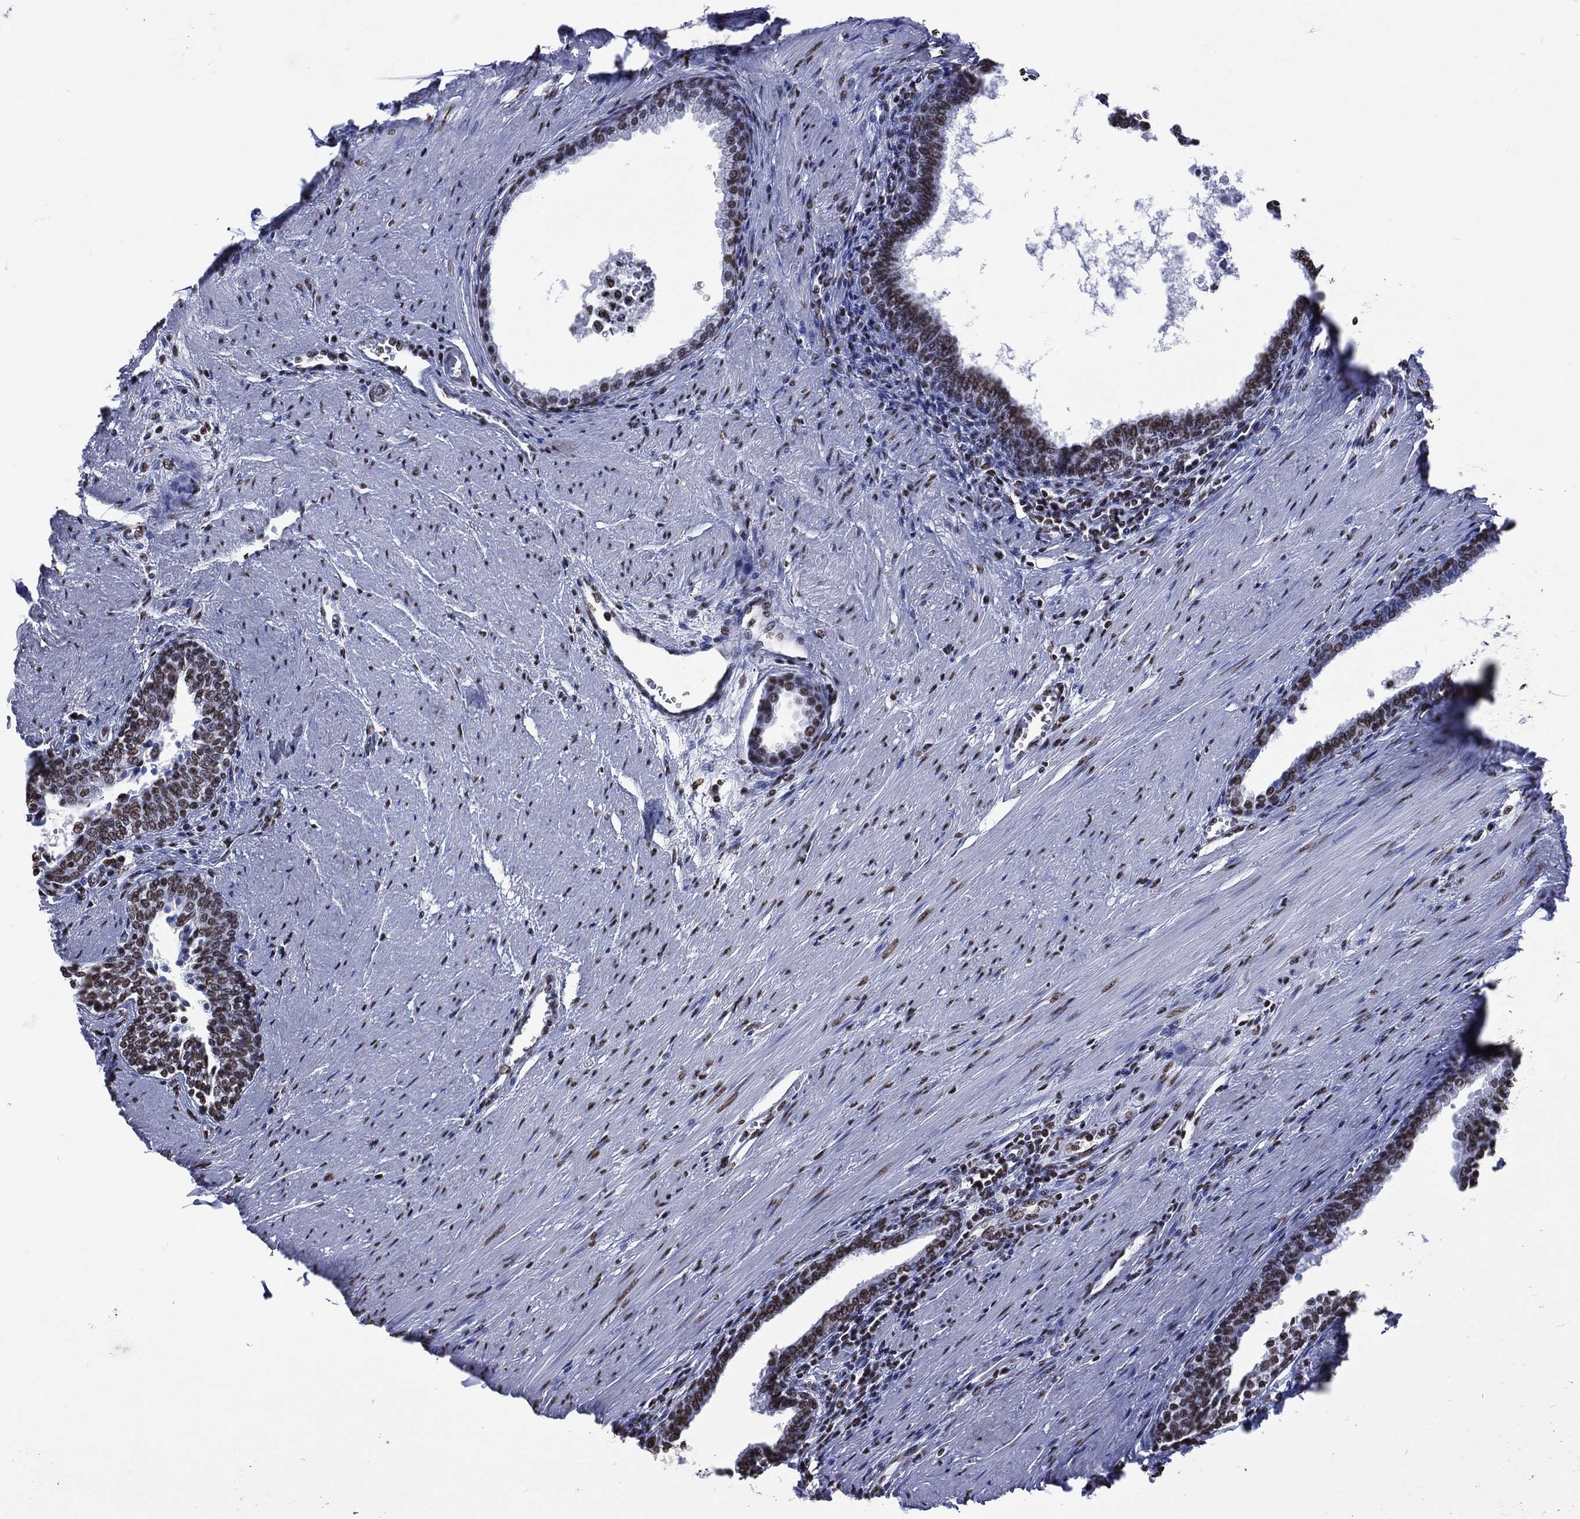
{"staining": {"intensity": "moderate", "quantity": ">75%", "location": "nuclear"}, "tissue": "prostate", "cell_type": "Glandular cells", "image_type": "normal", "snomed": [{"axis": "morphology", "description": "Normal tissue, NOS"}, {"axis": "topography", "description": "Prostate"}], "caption": "IHC micrograph of unremarkable human prostate stained for a protein (brown), which shows medium levels of moderate nuclear expression in about >75% of glandular cells.", "gene": "RETREG2", "patient": {"sex": "male", "age": 64}}